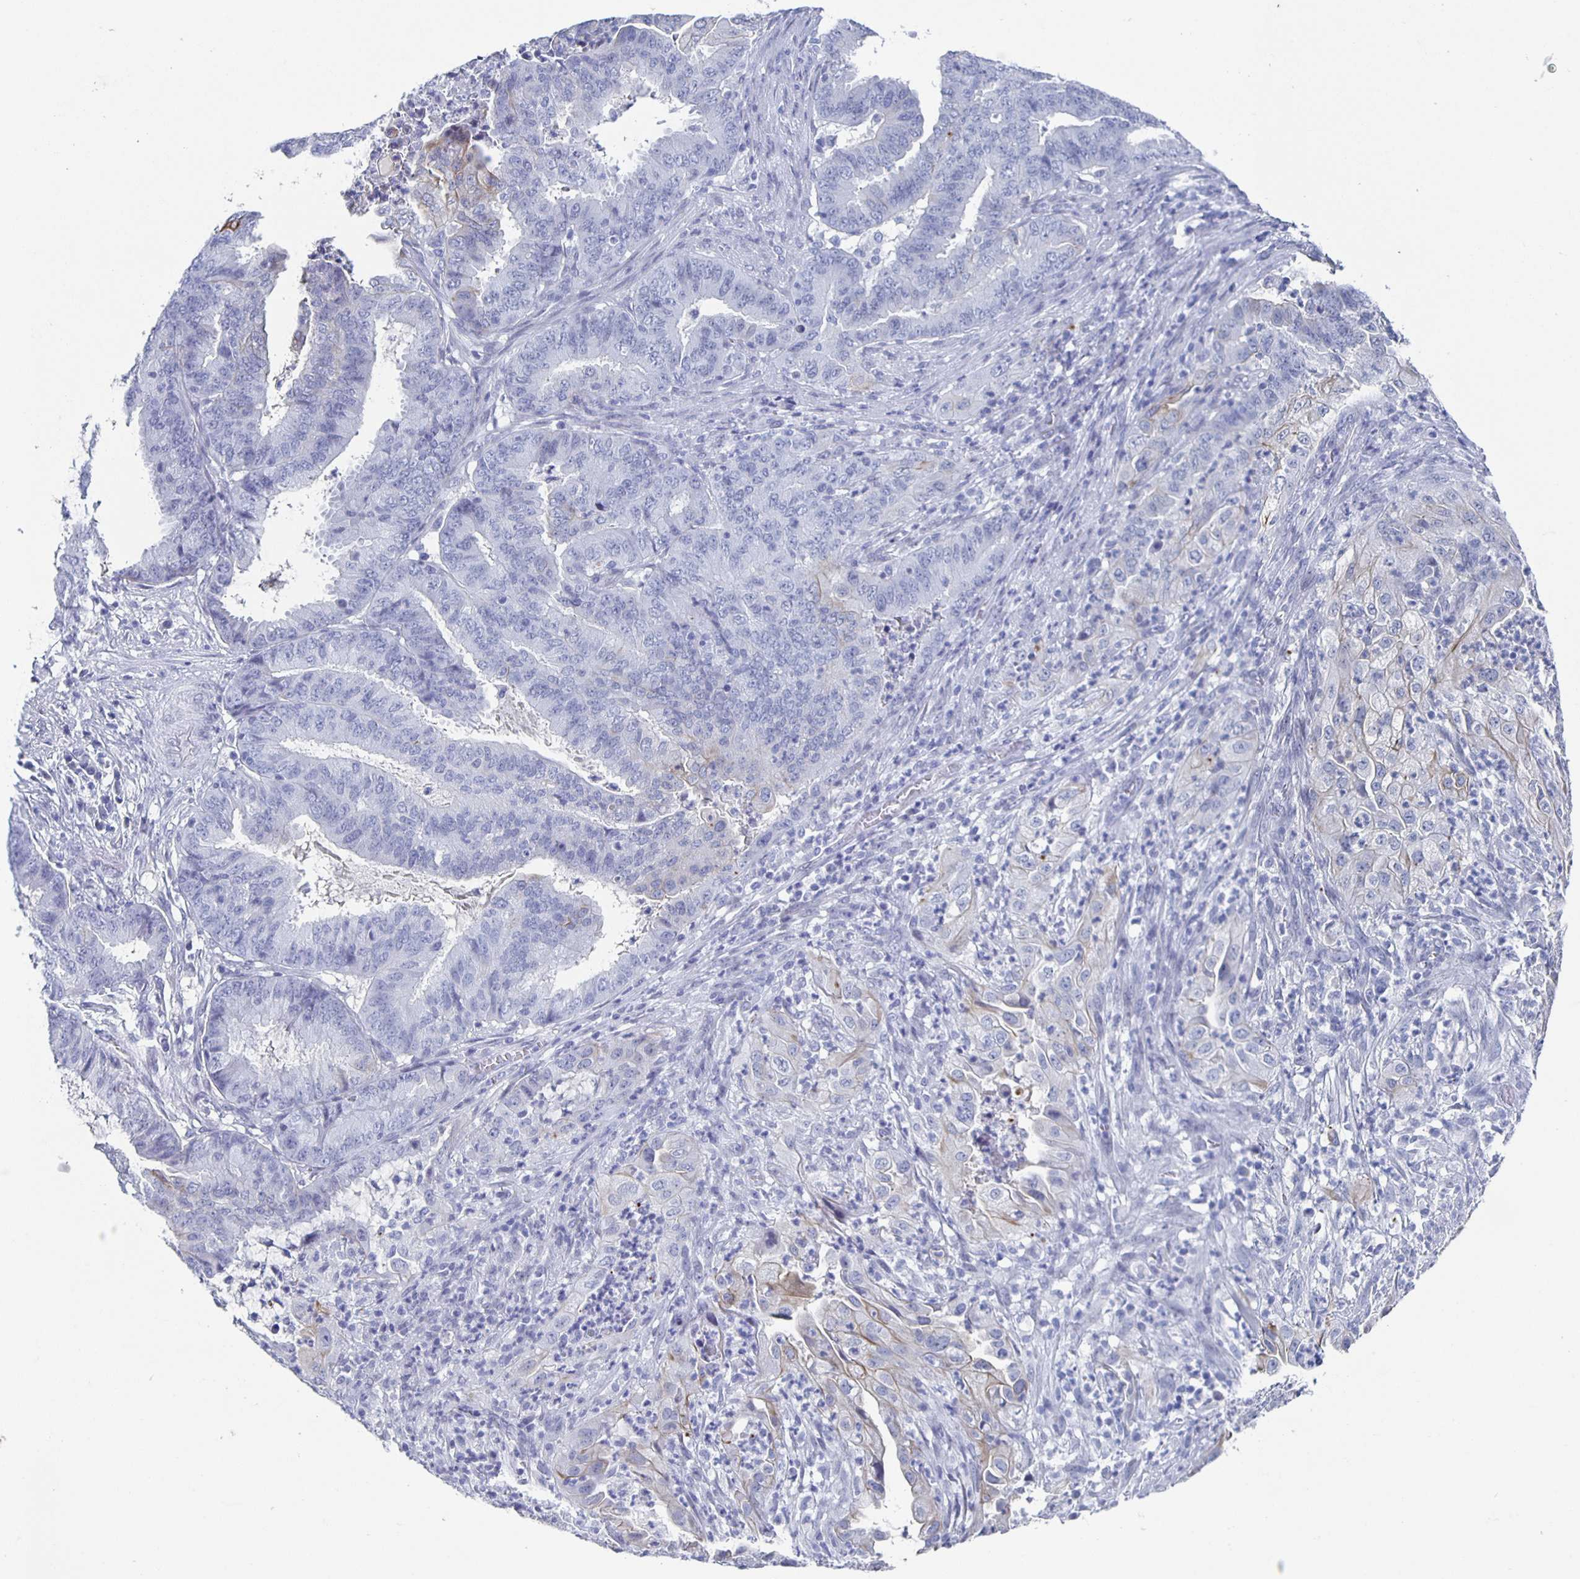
{"staining": {"intensity": "negative", "quantity": "none", "location": "none"}, "tissue": "endometrial cancer", "cell_type": "Tumor cells", "image_type": "cancer", "snomed": [{"axis": "morphology", "description": "Adenocarcinoma, NOS"}, {"axis": "topography", "description": "Endometrium"}], "caption": "This is an immunohistochemistry micrograph of human endometrial adenocarcinoma. There is no staining in tumor cells.", "gene": "CCDC17", "patient": {"sex": "female", "age": 51}}